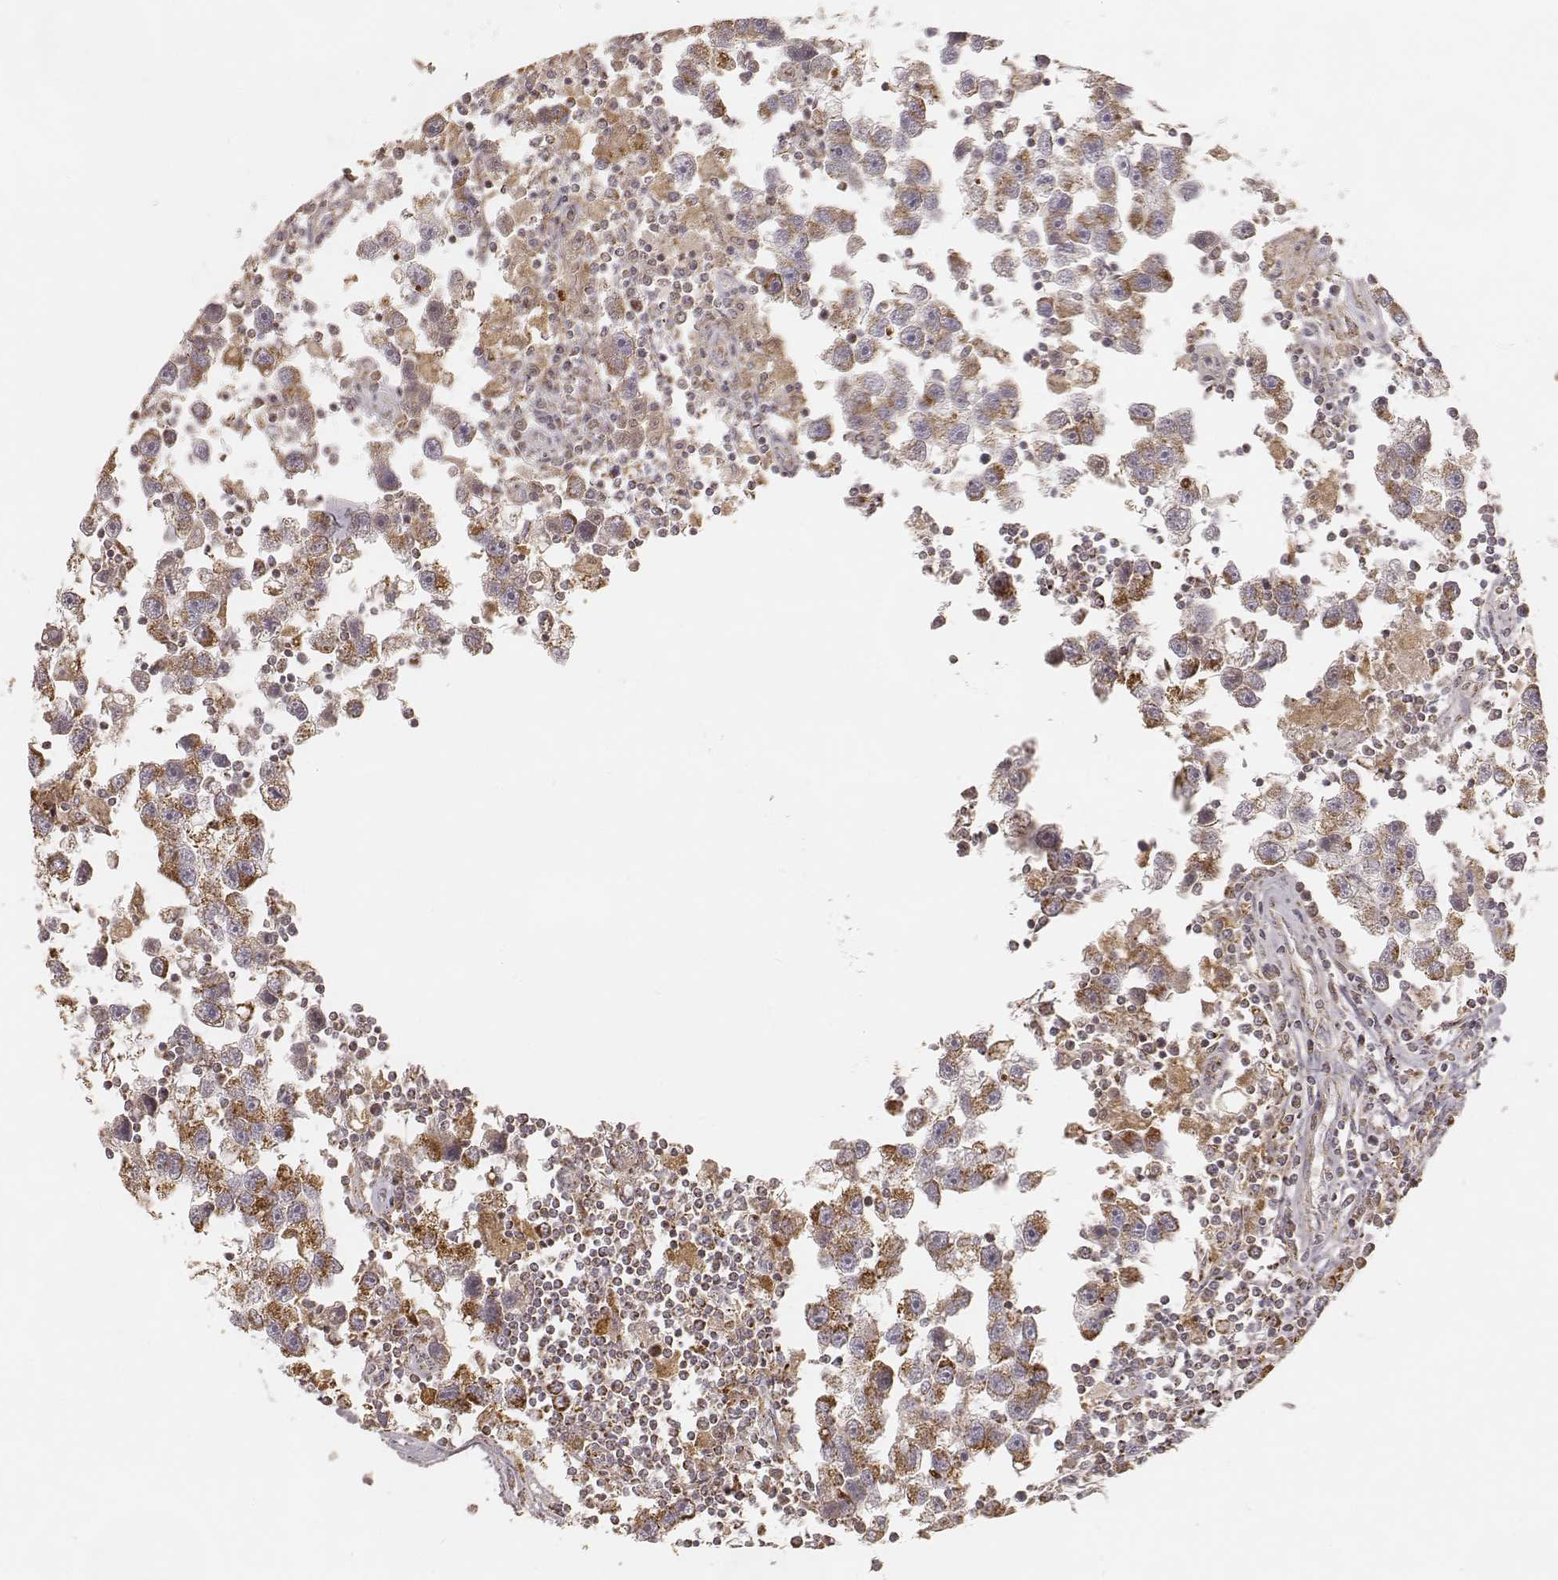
{"staining": {"intensity": "moderate", "quantity": ">75%", "location": "cytoplasmic/membranous"}, "tissue": "testis cancer", "cell_type": "Tumor cells", "image_type": "cancer", "snomed": [{"axis": "morphology", "description": "Seminoma, NOS"}, {"axis": "topography", "description": "Testis"}], "caption": "IHC (DAB) staining of human testis cancer (seminoma) demonstrates moderate cytoplasmic/membranous protein positivity in approximately >75% of tumor cells. Nuclei are stained in blue.", "gene": "CS", "patient": {"sex": "male", "age": 30}}